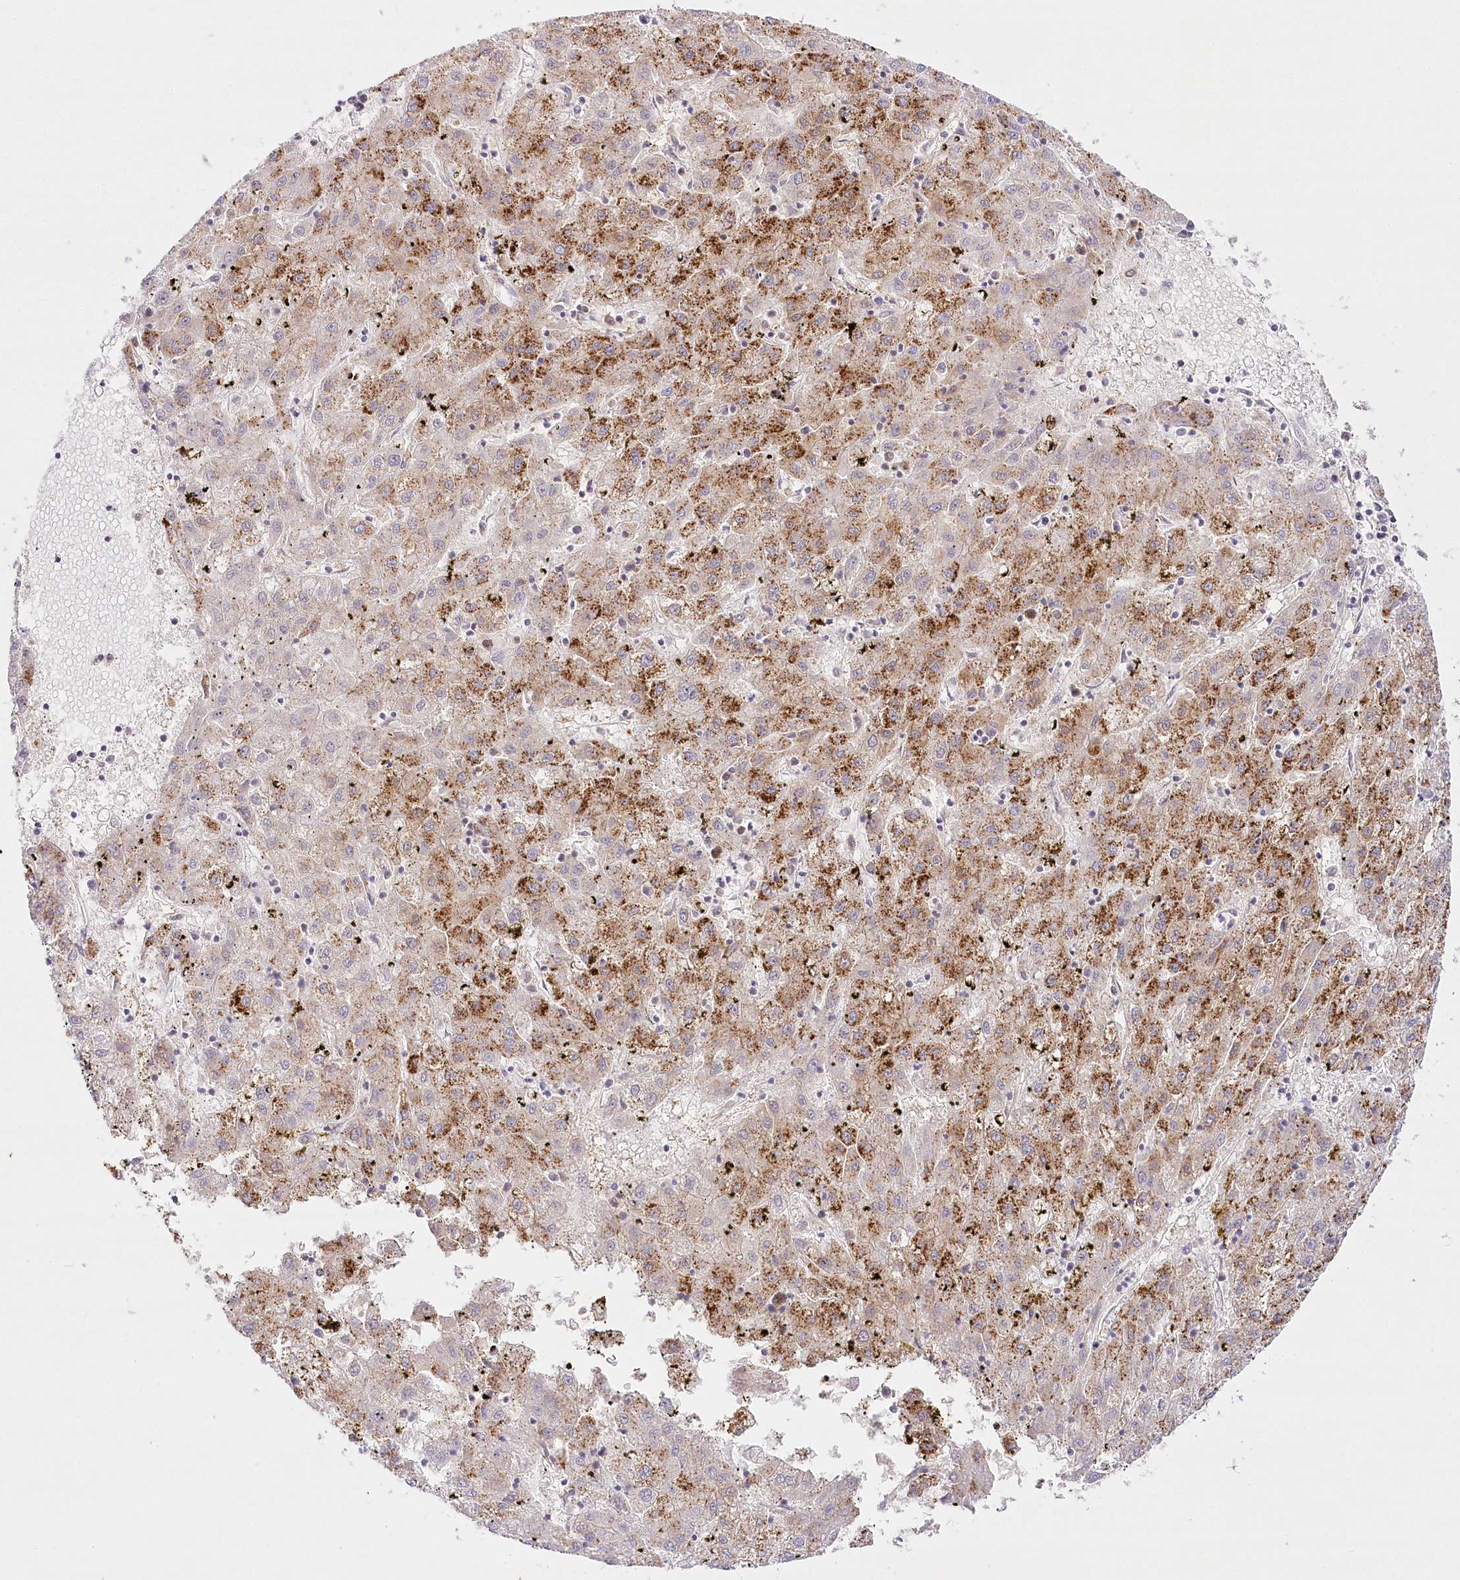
{"staining": {"intensity": "moderate", "quantity": "25%-75%", "location": "cytoplasmic/membranous"}, "tissue": "liver cancer", "cell_type": "Tumor cells", "image_type": "cancer", "snomed": [{"axis": "morphology", "description": "Carcinoma, Hepatocellular, NOS"}, {"axis": "topography", "description": "Liver"}], "caption": "DAB immunohistochemical staining of liver cancer exhibits moderate cytoplasmic/membranous protein positivity in about 25%-75% of tumor cells.", "gene": "INPP4B", "patient": {"sex": "male", "age": 72}}